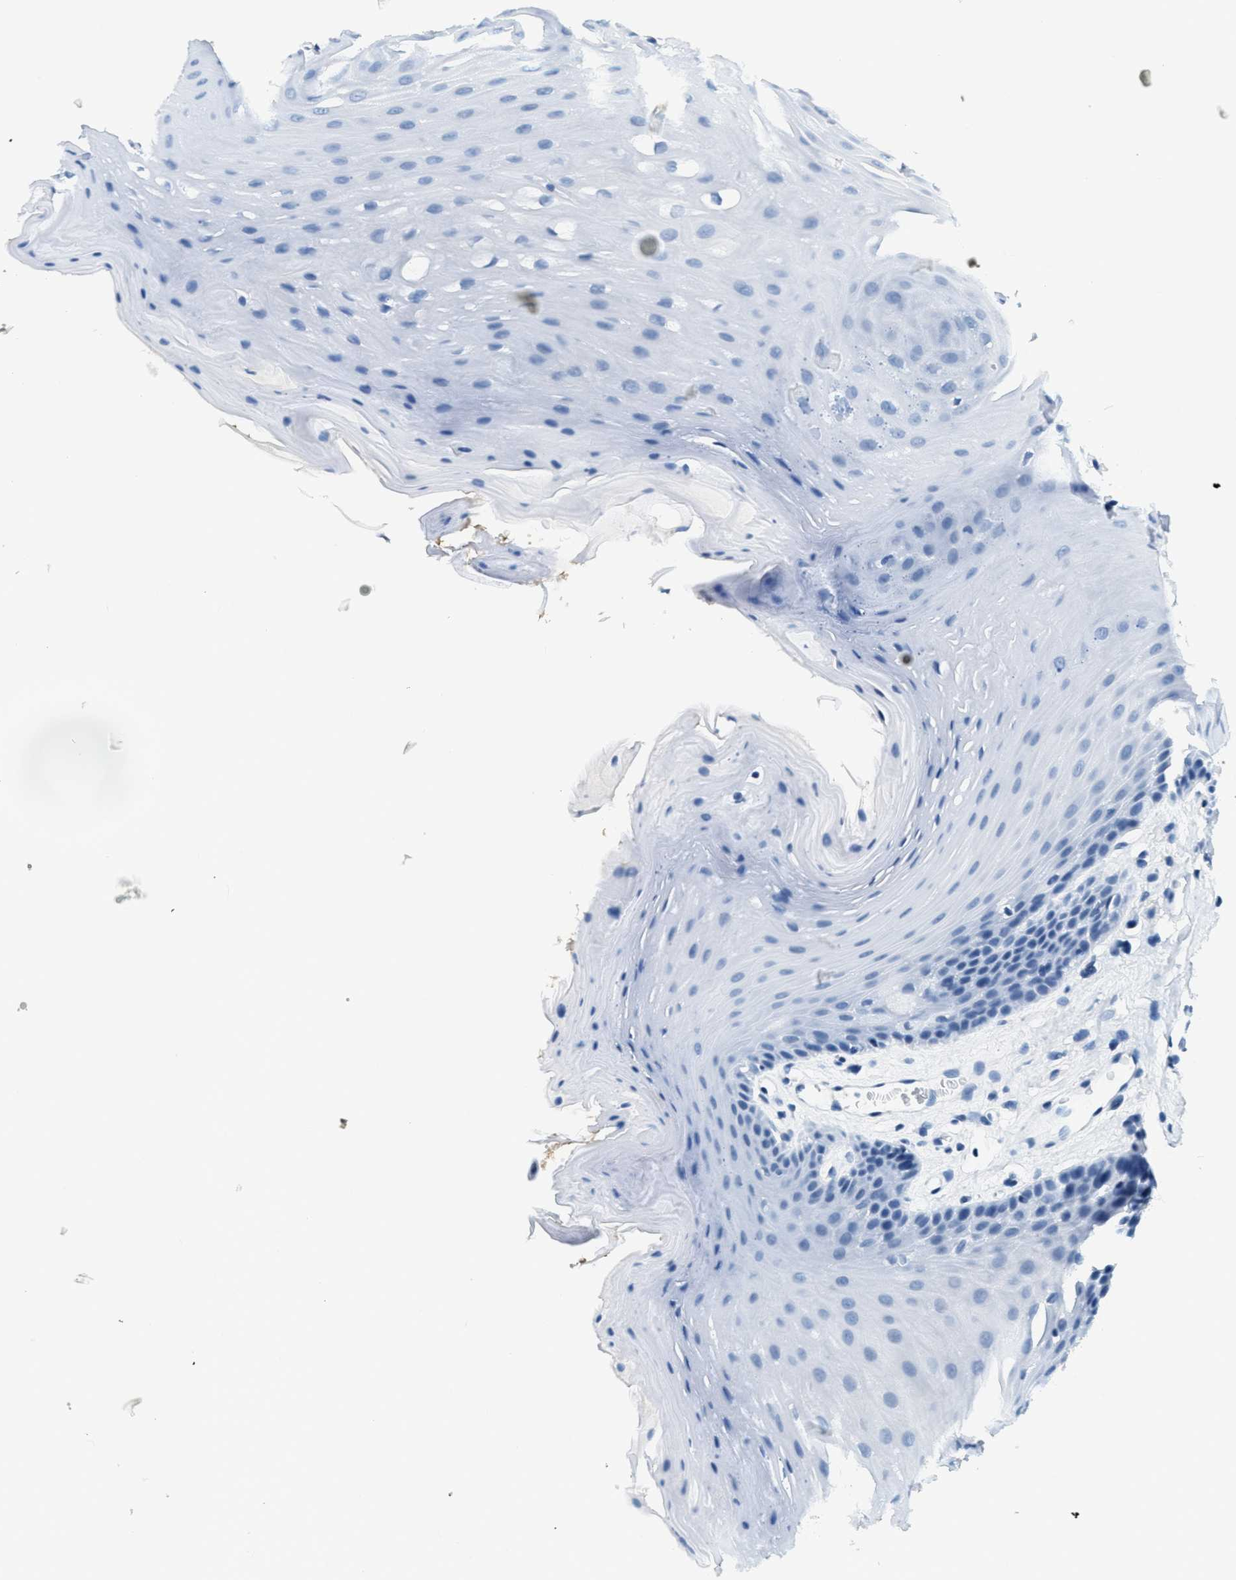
{"staining": {"intensity": "negative", "quantity": "none", "location": "none"}, "tissue": "oral mucosa", "cell_type": "Squamous epithelial cells", "image_type": "normal", "snomed": [{"axis": "morphology", "description": "Normal tissue, NOS"}, {"axis": "morphology", "description": "Squamous cell carcinoma, NOS"}, {"axis": "topography", "description": "Oral tissue"}, {"axis": "topography", "description": "Head-Neck"}], "caption": "A high-resolution micrograph shows immunohistochemistry (IHC) staining of unremarkable oral mucosa, which displays no significant expression in squamous epithelial cells. (DAB immunohistochemistry (IHC), high magnification).", "gene": "CA4", "patient": {"sex": "male", "age": 71}}